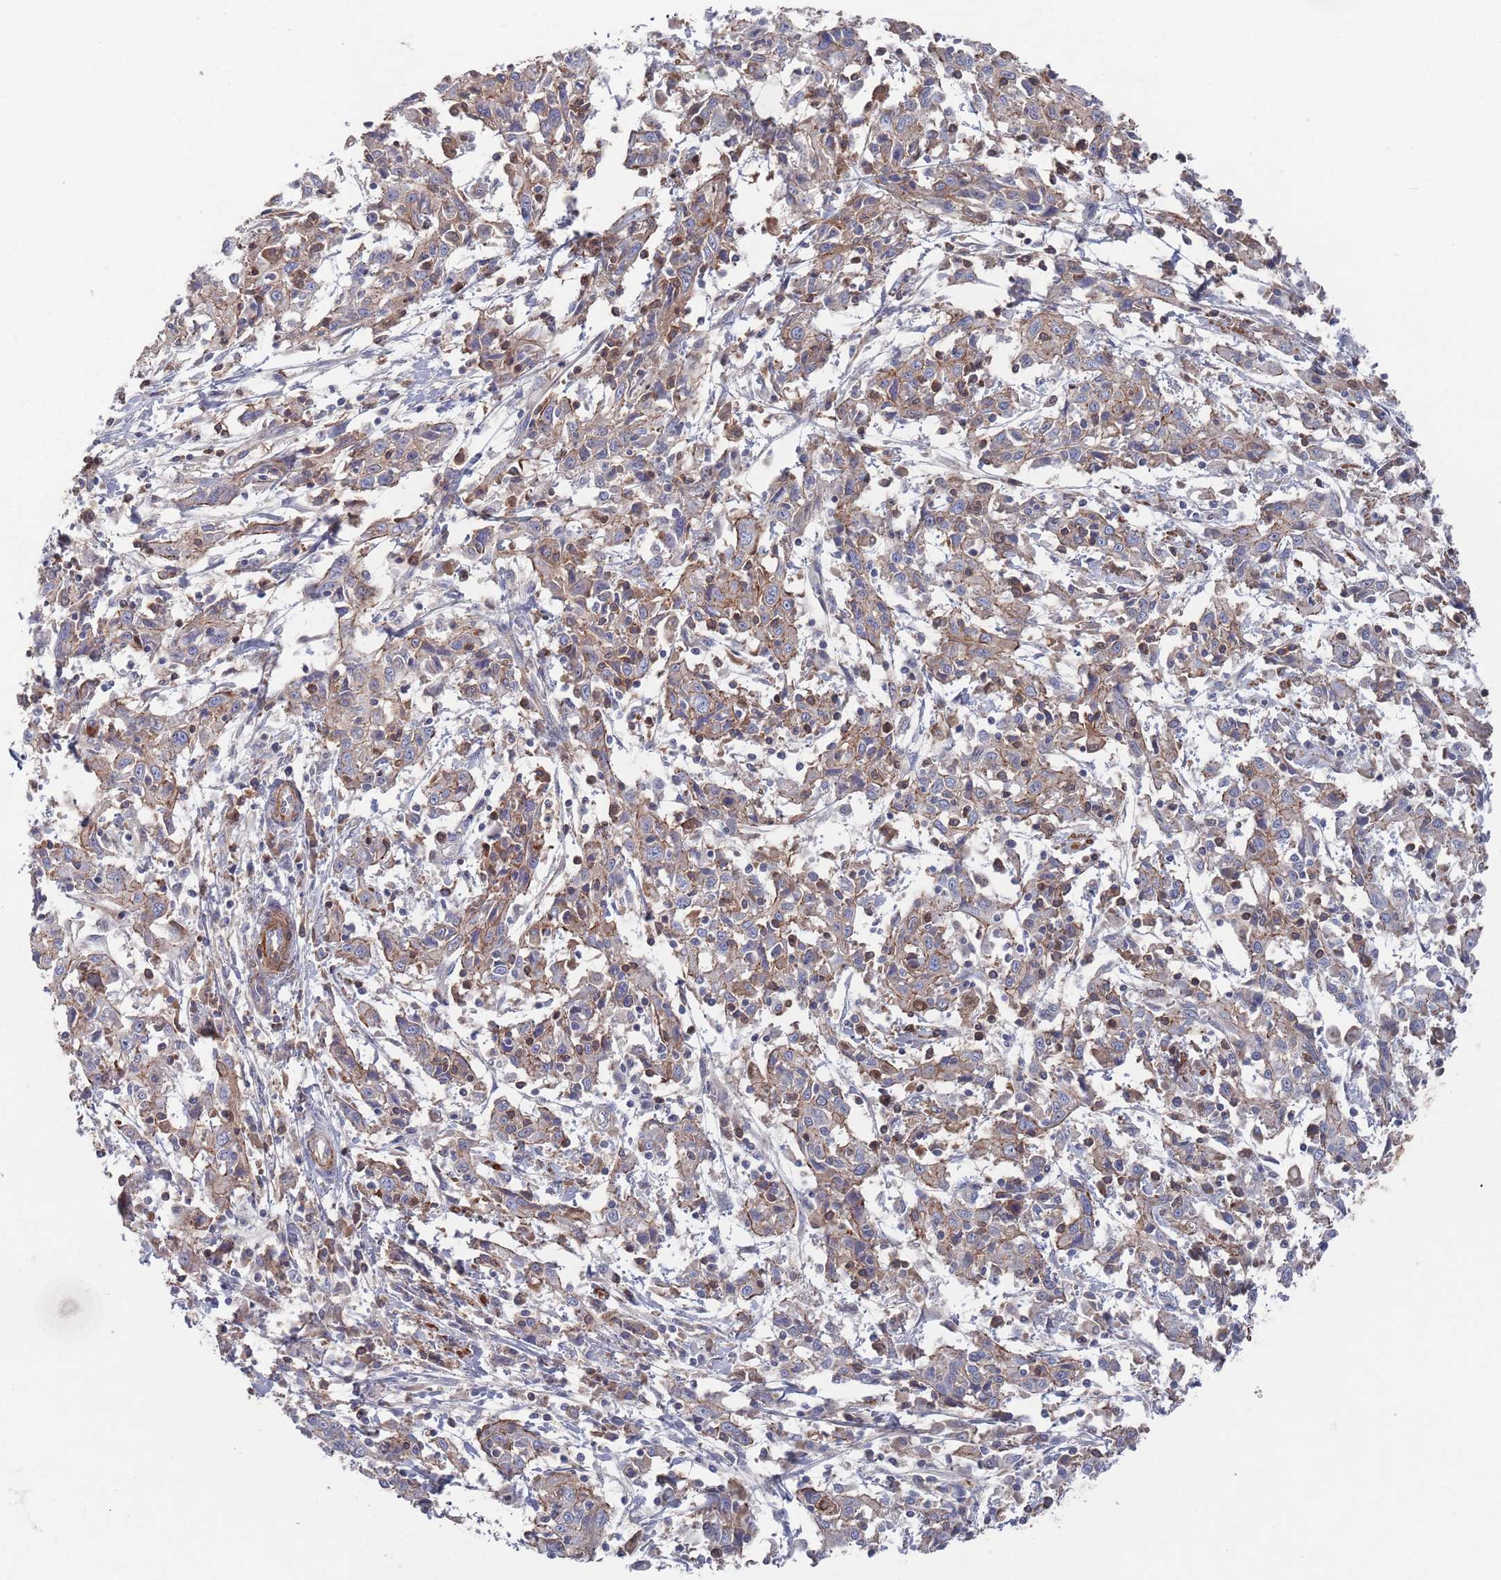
{"staining": {"intensity": "moderate", "quantity": "25%-75%", "location": "cytoplasmic/membranous"}, "tissue": "cervical cancer", "cell_type": "Tumor cells", "image_type": "cancer", "snomed": [{"axis": "morphology", "description": "Squamous cell carcinoma, NOS"}, {"axis": "topography", "description": "Cervix"}], "caption": "Brown immunohistochemical staining in human squamous cell carcinoma (cervical) displays moderate cytoplasmic/membranous expression in approximately 25%-75% of tumor cells.", "gene": "PLEKHA4", "patient": {"sex": "female", "age": 46}}